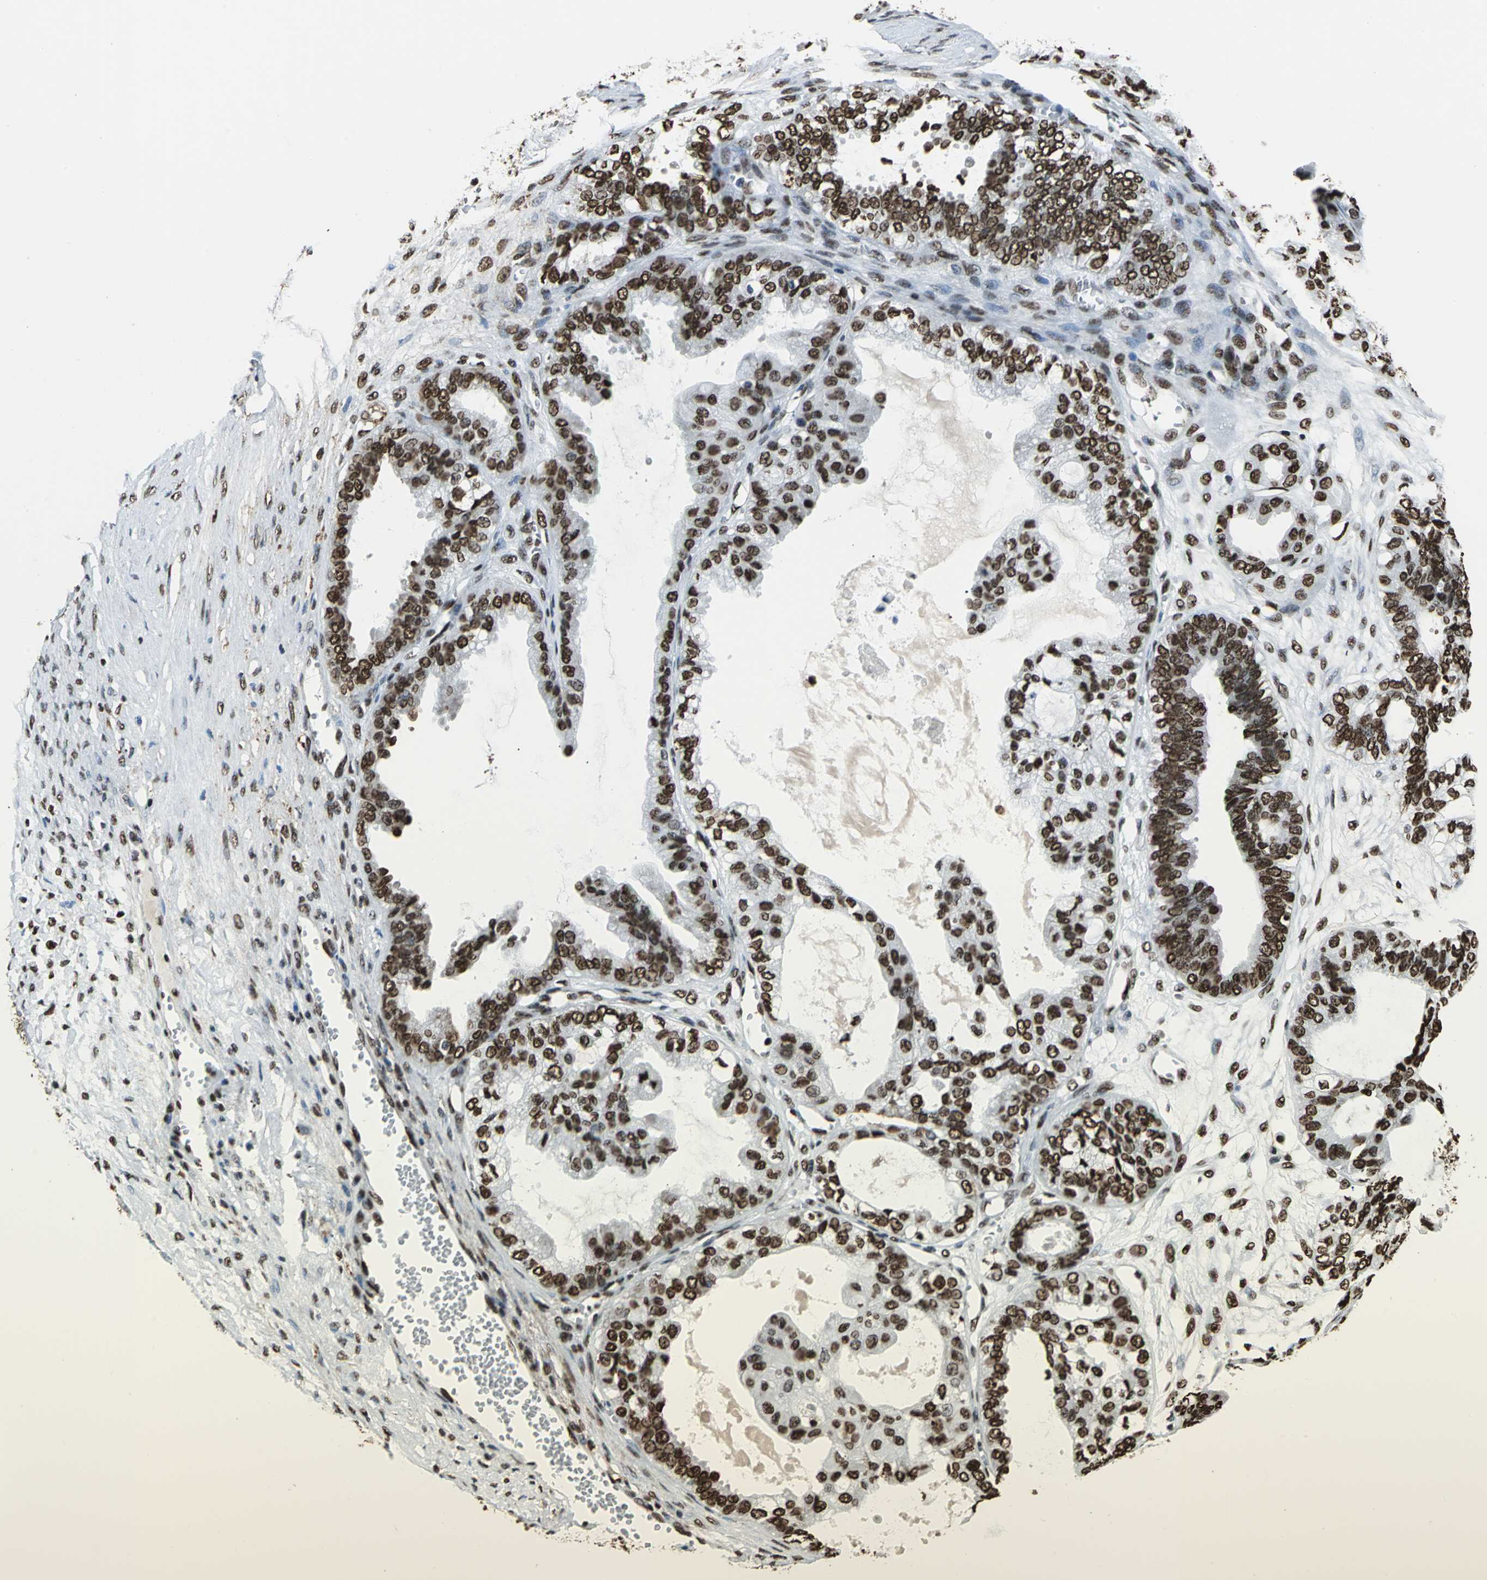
{"staining": {"intensity": "strong", "quantity": ">75%", "location": "nuclear"}, "tissue": "ovarian cancer", "cell_type": "Tumor cells", "image_type": "cancer", "snomed": [{"axis": "morphology", "description": "Carcinoma, NOS"}, {"axis": "morphology", "description": "Carcinoma, endometroid"}, {"axis": "topography", "description": "Ovary"}], "caption": "The histopathology image shows immunohistochemical staining of ovarian carcinoma. There is strong nuclear staining is seen in approximately >75% of tumor cells.", "gene": "APEX1", "patient": {"sex": "female", "age": 50}}